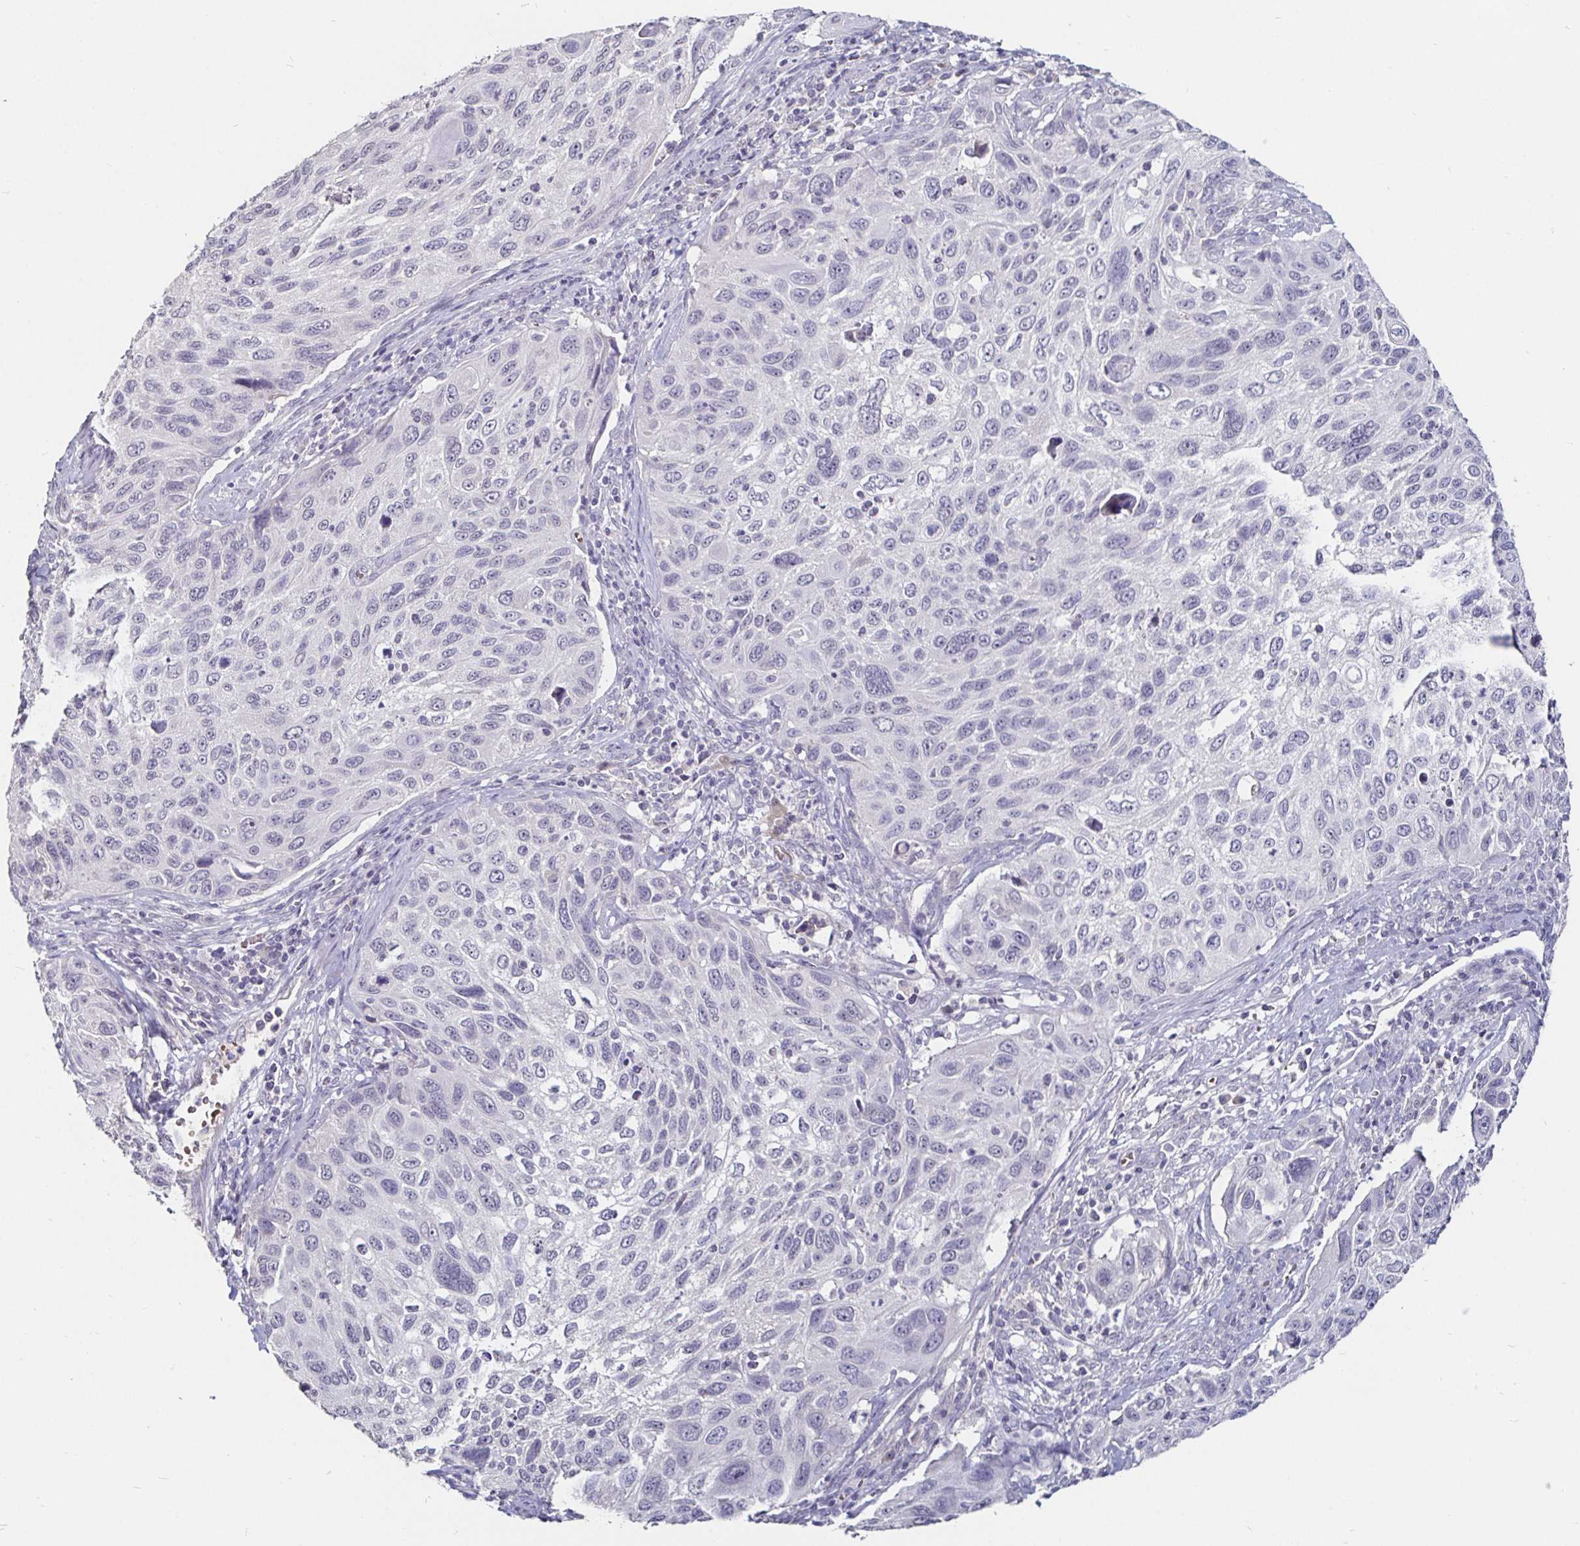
{"staining": {"intensity": "negative", "quantity": "none", "location": "none"}, "tissue": "cervical cancer", "cell_type": "Tumor cells", "image_type": "cancer", "snomed": [{"axis": "morphology", "description": "Squamous cell carcinoma, NOS"}, {"axis": "topography", "description": "Cervix"}], "caption": "The photomicrograph shows no significant expression in tumor cells of cervical squamous cell carcinoma.", "gene": "FAIM2", "patient": {"sex": "female", "age": 70}}